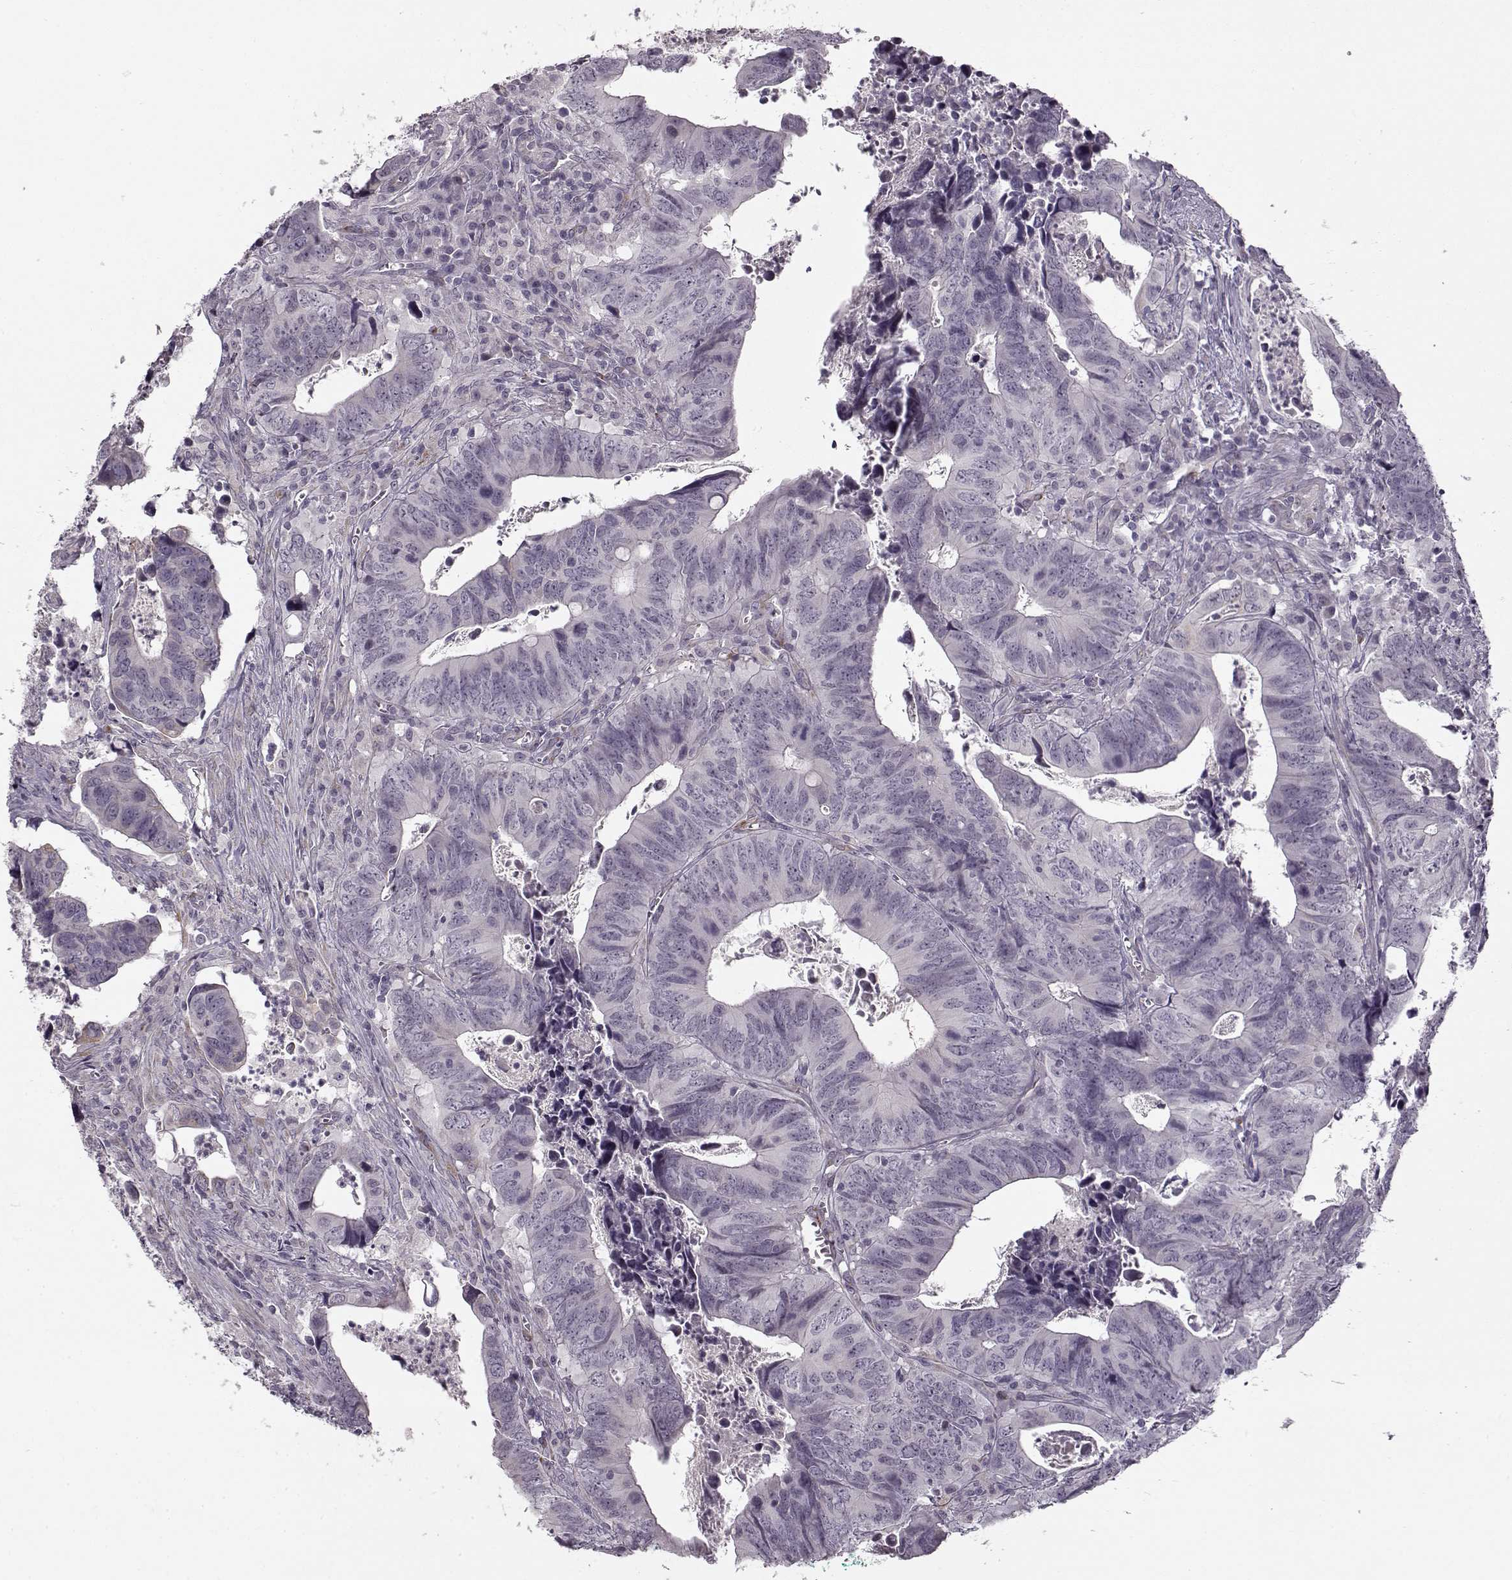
{"staining": {"intensity": "negative", "quantity": "none", "location": "none"}, "tissue": "colorectal cancer", "cell_type": "Tumor cells", "image_type": "cancer", "snomed": [{"axis": "morphology", "description": "Adenocarcinoma, NOS"}, {"axis": "topography", "description": "Colon"}], "caption": "A high-resolution image shows immunohistochemistry (IHC) staining of colorectal adenocarcinoma, which shows no significant expression in tumor cells. The staining was performed using DAB (3,3'-diaminobenzidine) to visualize the protein expression in brown, while the nuclei were stained in blue with hematoxylin (Magnification: 20x).", "gene": "LAMB2", "patient": {"sex": "female", "age": 82}}